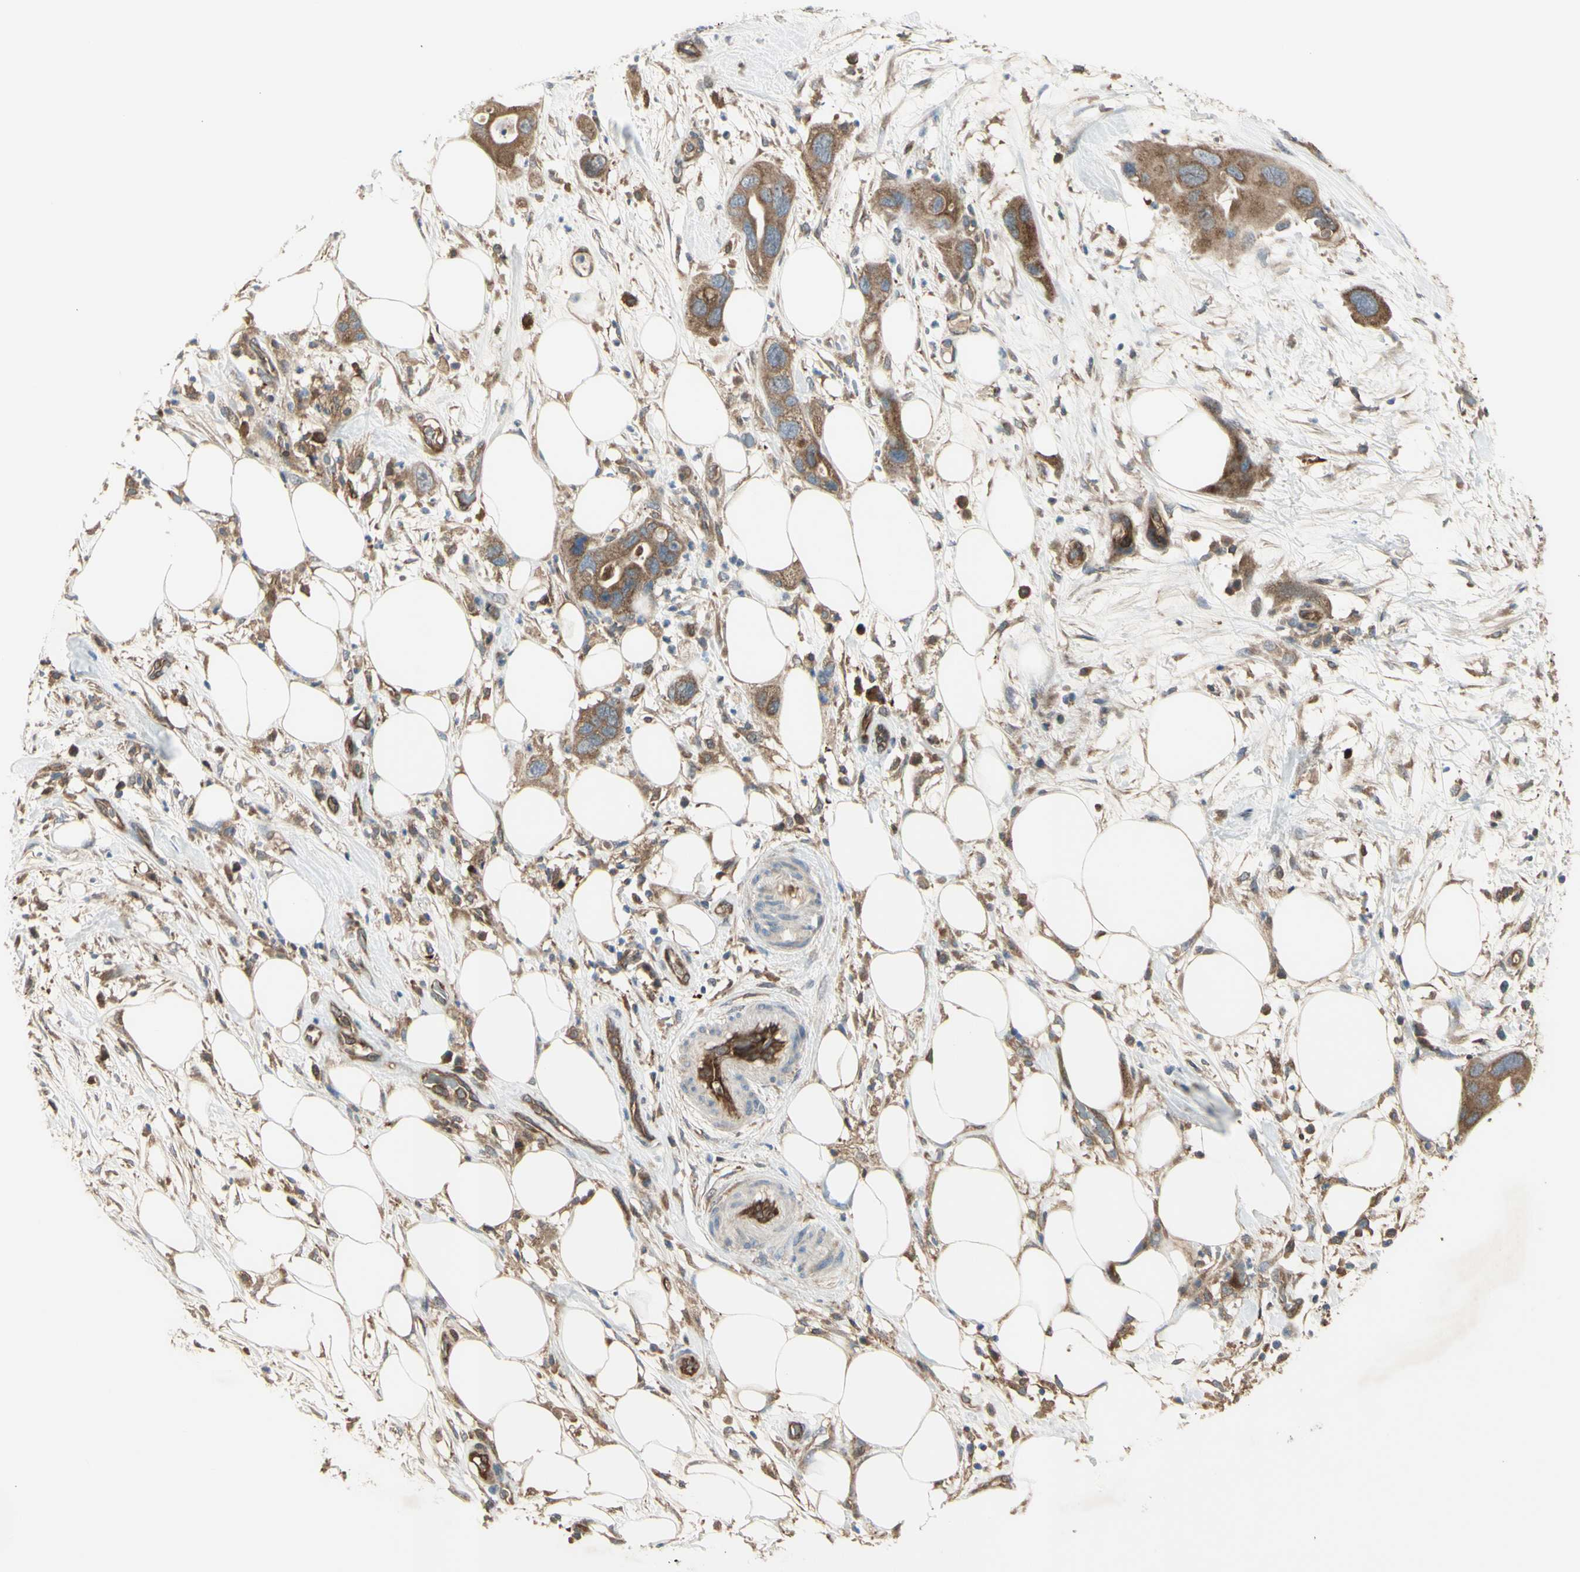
{"staining": {"intensity": "moderate", "quantity": ">75%", "location": "cytoplasmic/membranous"}, "tissue": "pancreatic cancer", "cell_type": "Tumor cells", "image_type": "cancer", "snomed": [{"axis": "morphology", "description": "Adenocarcinoma, NOS"}, {"axis": "topography", "description": "Pancreas"}], "caption": "About >75% of tumor cells in pancreatic adenocarcinoma exhibit moderate cytoplasmic/membranous protein staining as visualized by brown immunohistochemical staining.", "gene": "IGSF9B", "patient": {"sex": "female", "age": 71}}